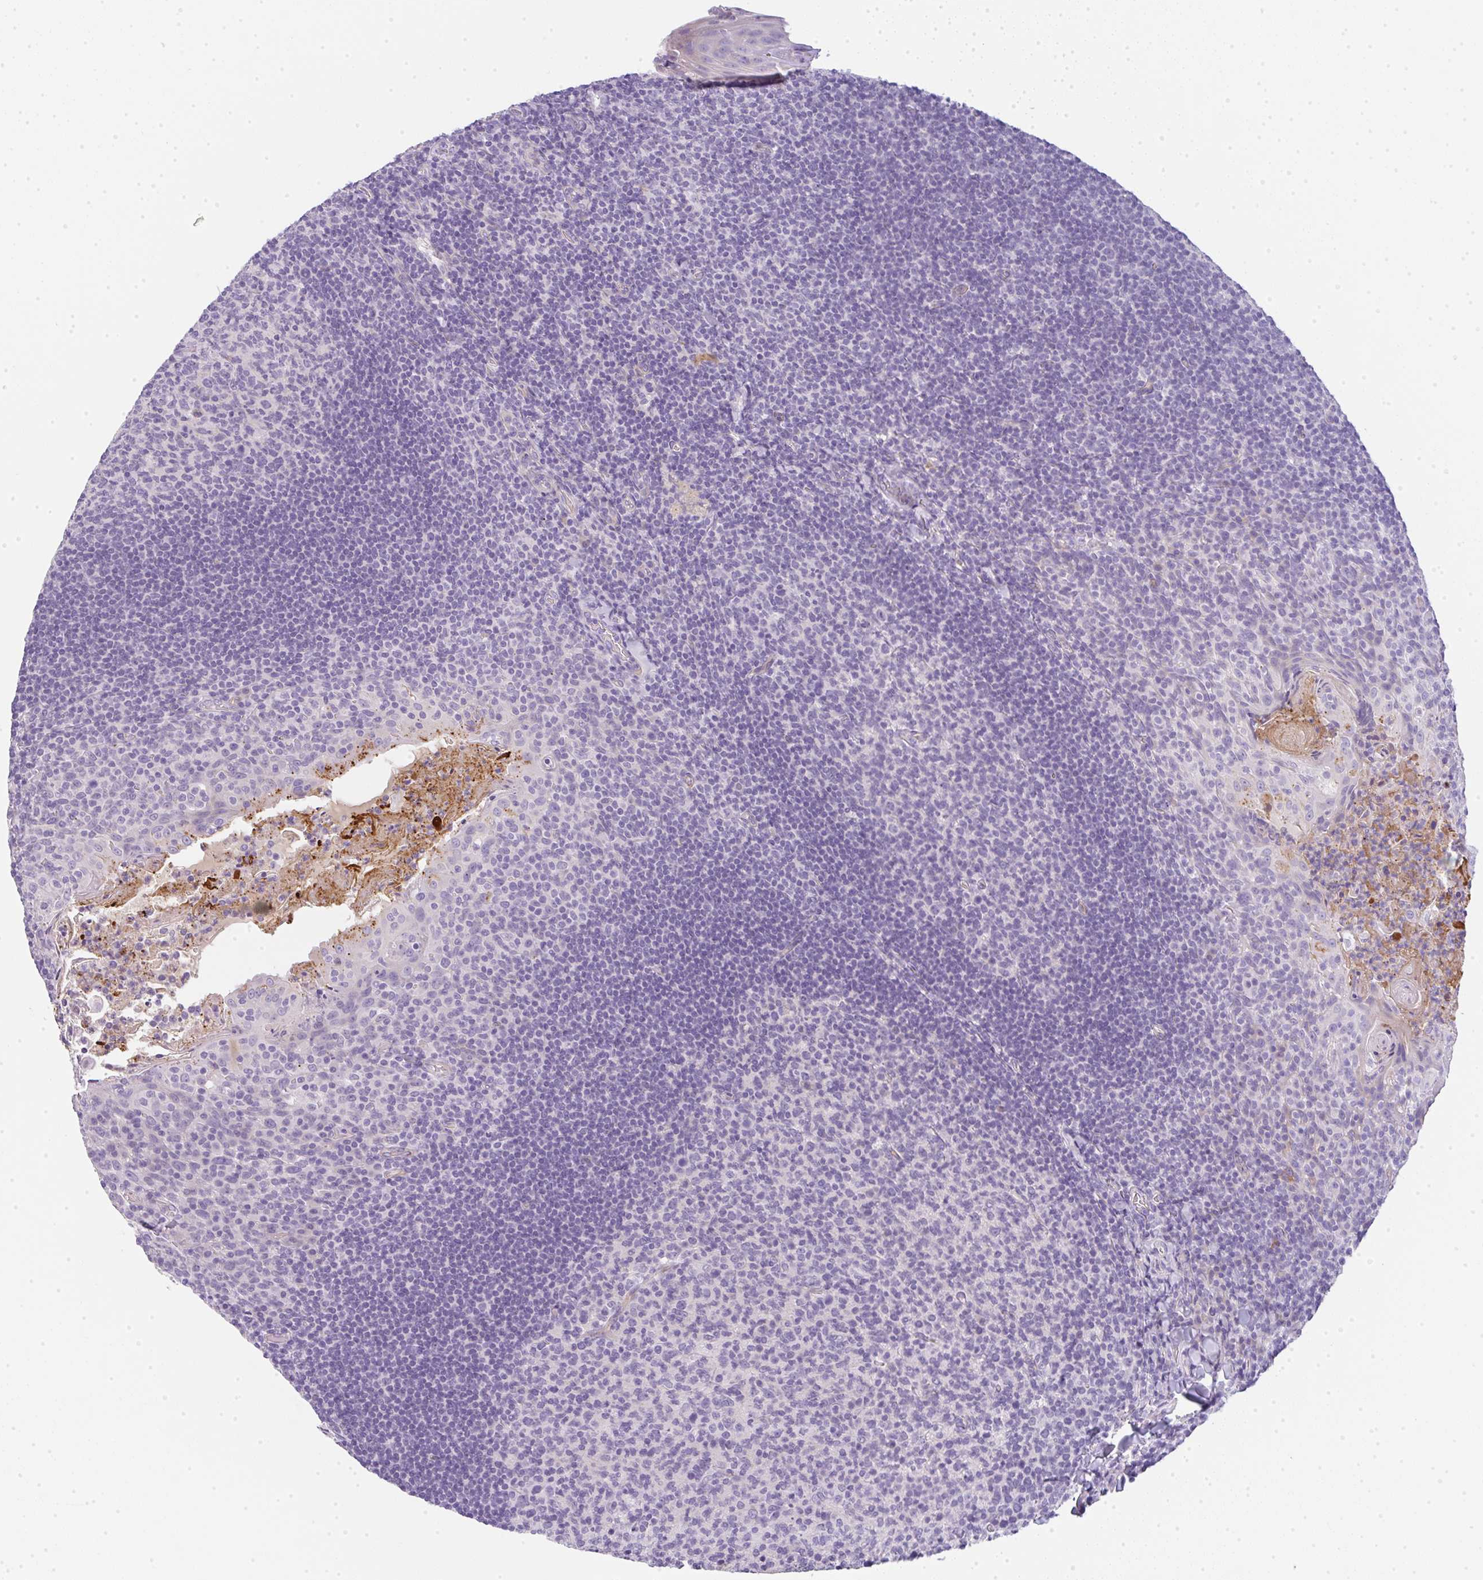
{"staining": {"intensity": "negative", "quantity": "none", "location": "none"}, "tissue": "tonsil", "cell_type": "Germinal center cells", "image_type": "normal", "snomed": [{"axis": "morphology", "description": "Normal tissue, NOS"}, {"axis": "topography", "description": "Tonsil"}], "caption": "The immunohistochemistry (IHC) photomicrograph has no significant staining in germinal center cells of tonsil.", "gene": "LPAR4", "patient": {"sex": "female", "age": 10}}